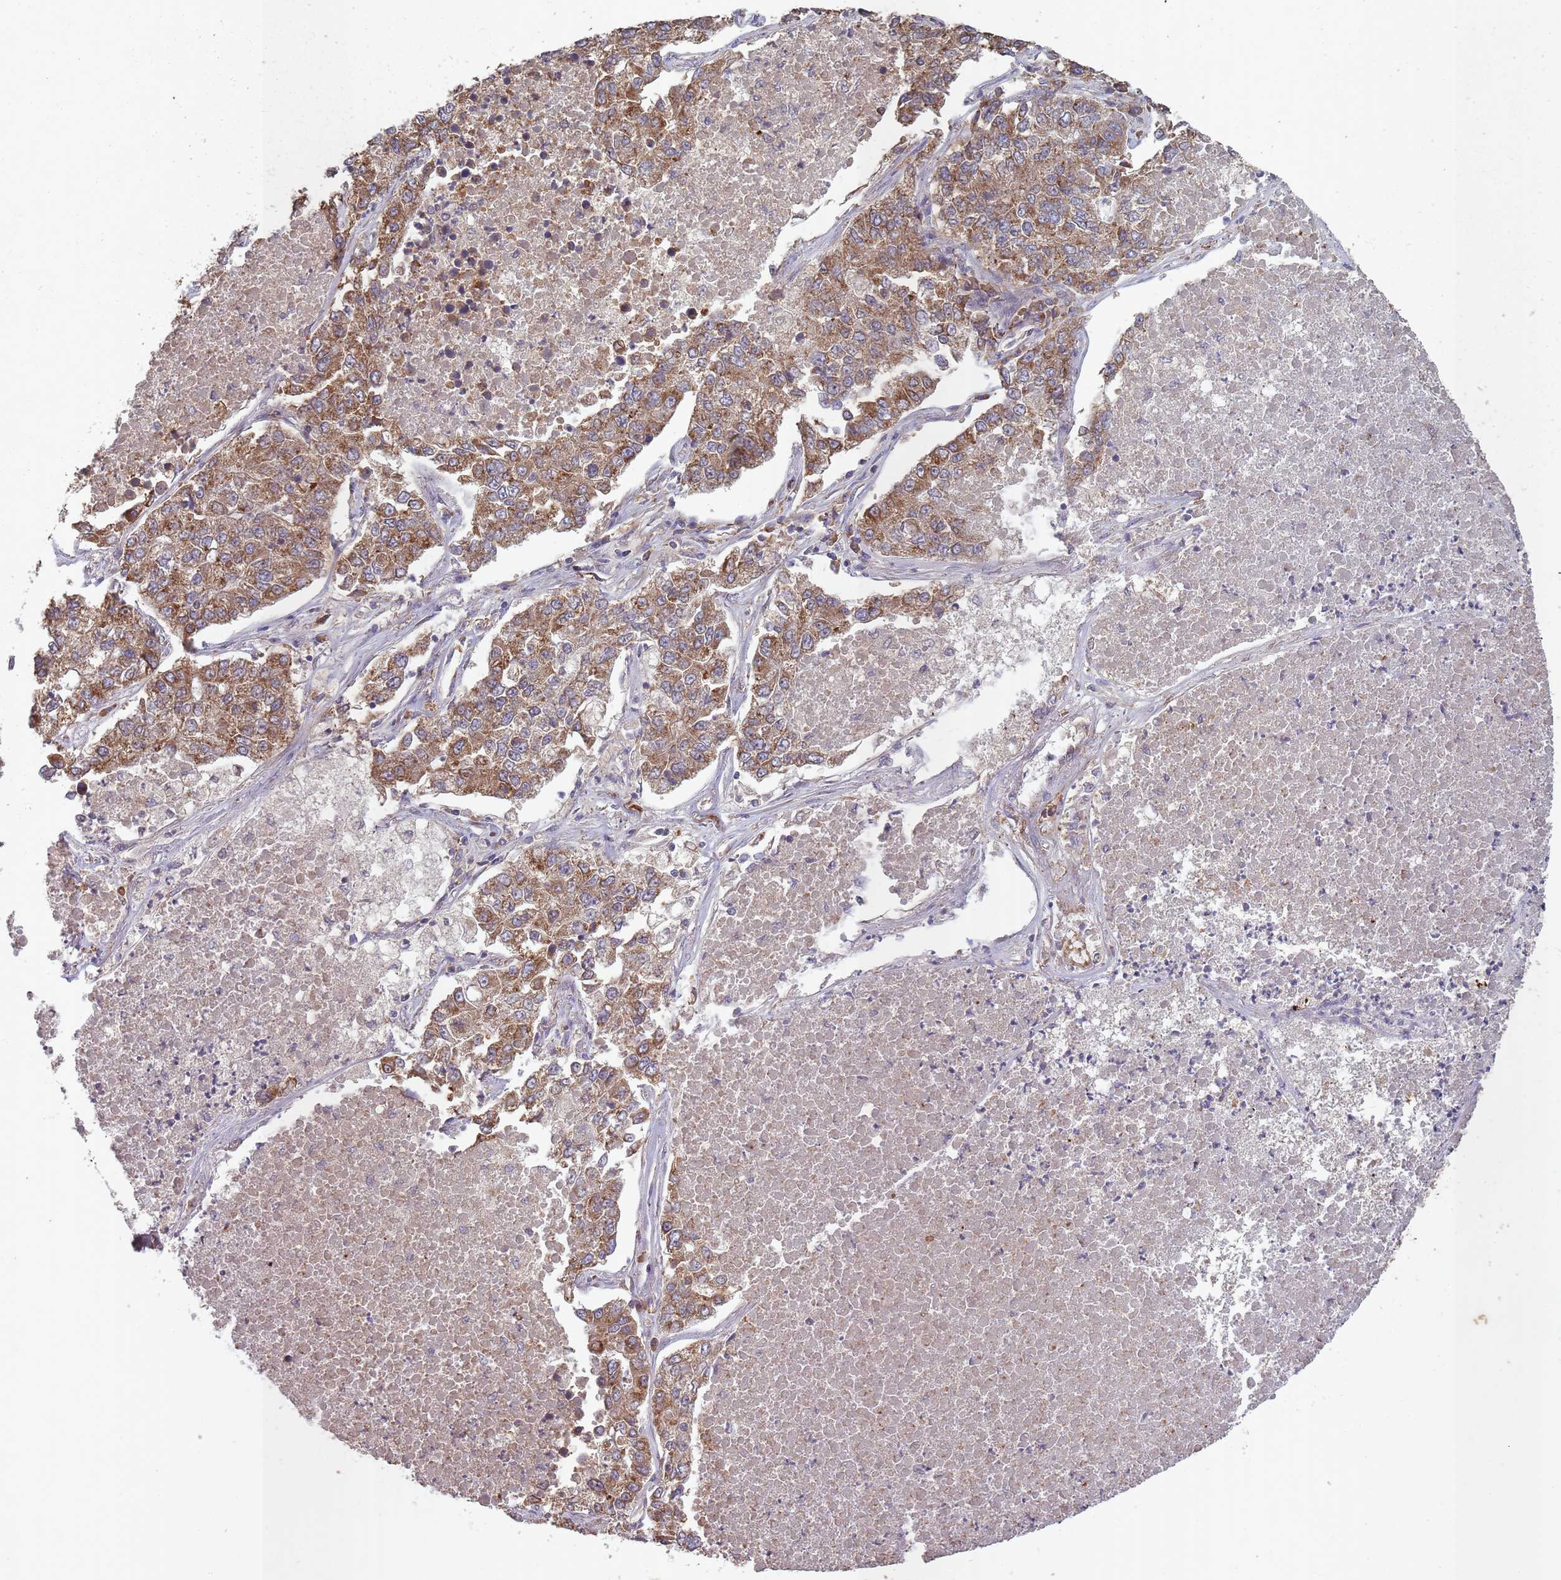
{"staining": {"intensity": "moderate", "quantity": ">75%", "location": "cytoplasmic/membranous"}, "tissue": "lung cancer", "cell_type": "Tumor cells", "image_type": "cancer", "snomed": [{"axis": "morphology", "description": "Adenocarcinoma, NOS"}, {"axis": "topography", "description": "Lung"}], "caption": "Protein staining shows moderate cytoplasmic/membranous expression in approximately >75% of tumor cells in lung cancer (adenocarcinoma). (DAB IHC with brightfield microscopy, high magnification).", "gene": "SANBR", "patient": {"sex": "male", "age": 49}}